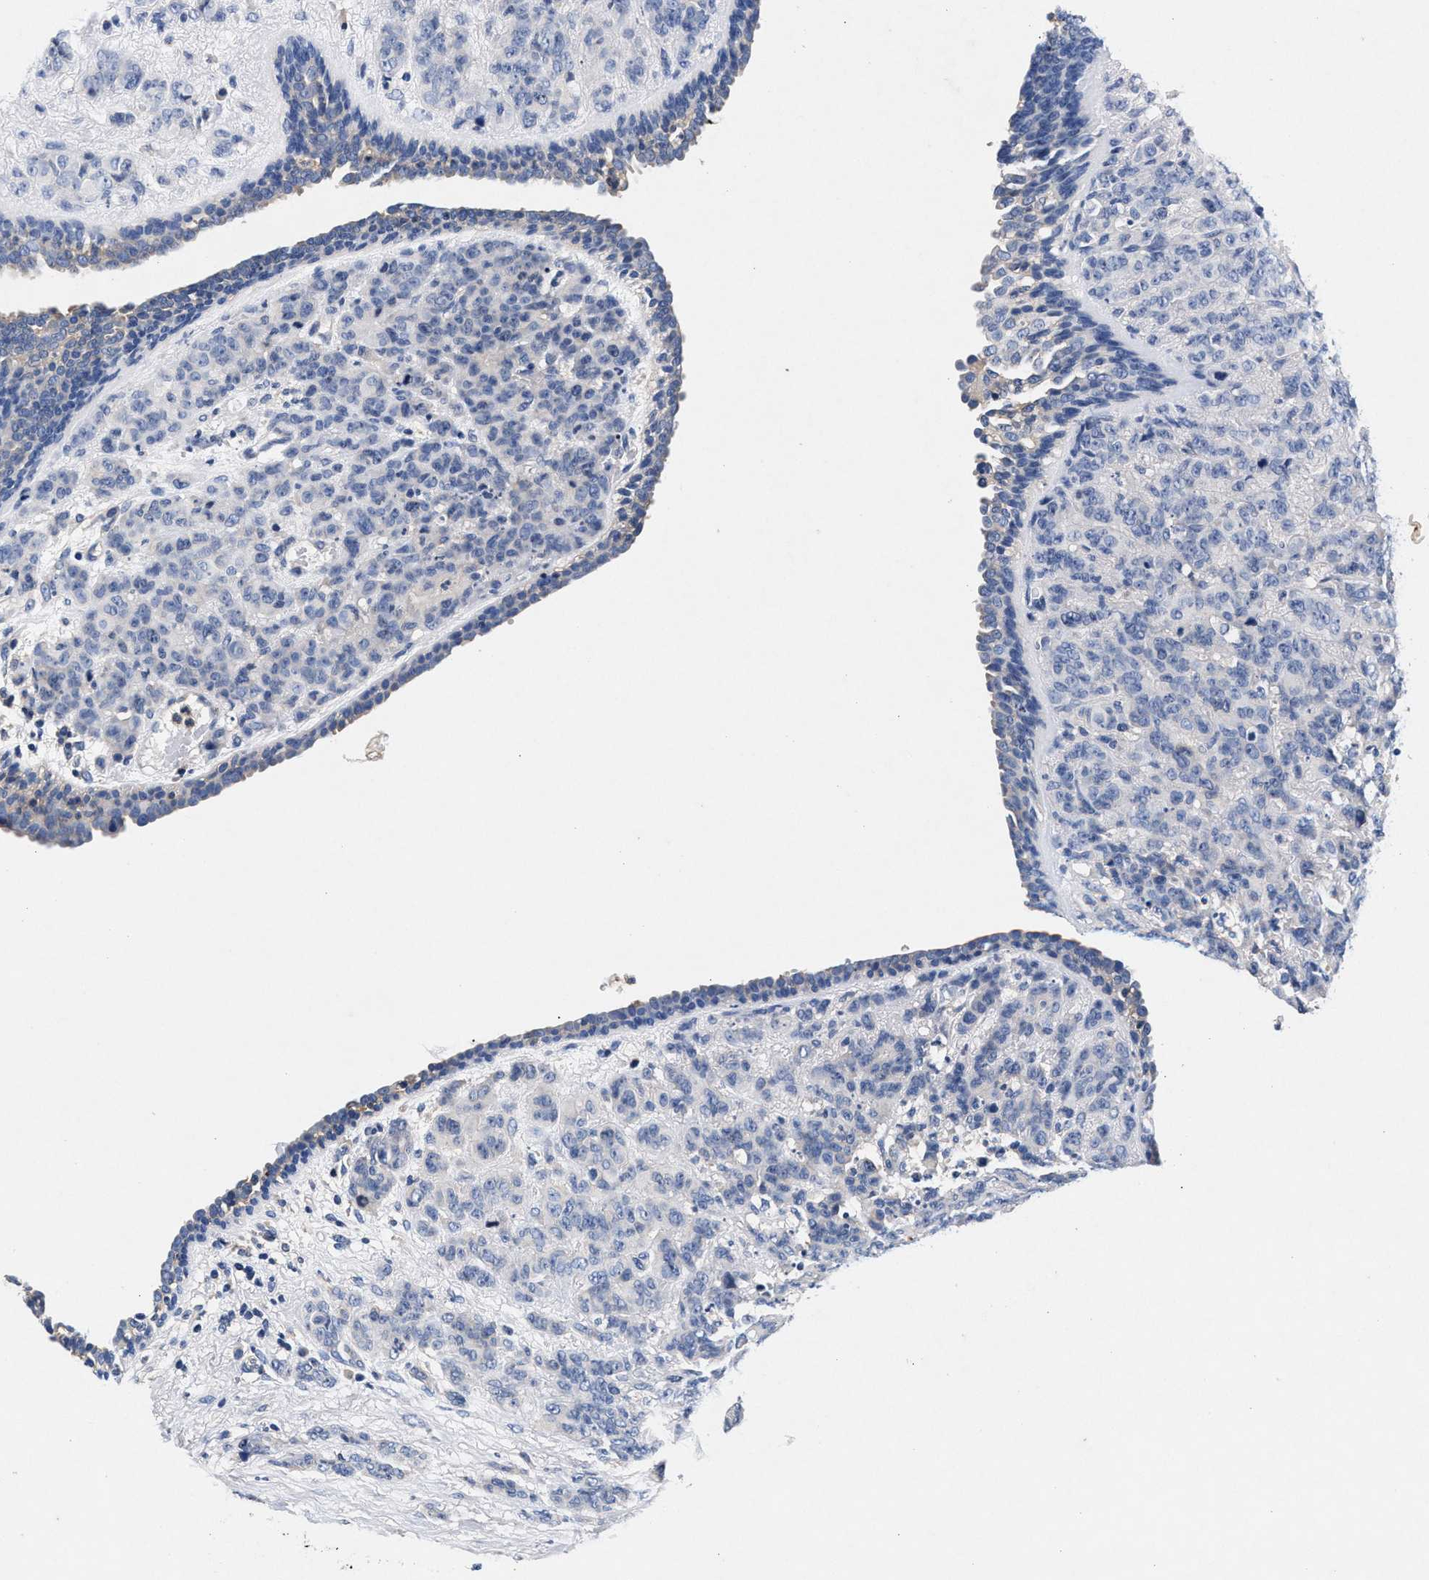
{"staining": {"intensity": "negative", "quantity": "none", "location": "none"}, "tissue": "breast cancer", "cell_type": "Tumor cells", "image_type": "cancer", "snomed": [{"axis": "morphology", "description": "Duct carcinoma"}, {"axis": "topography", "description": "Breast"}], "caption": "There is no significant expression in tumor cells of breast invasive ductal carcinoma. (Immunohistochemistry (ihc), brightfield microscopy, high magnification).", "gene": "GNAI3", "patient": {"sex": "female", "age": 40}}